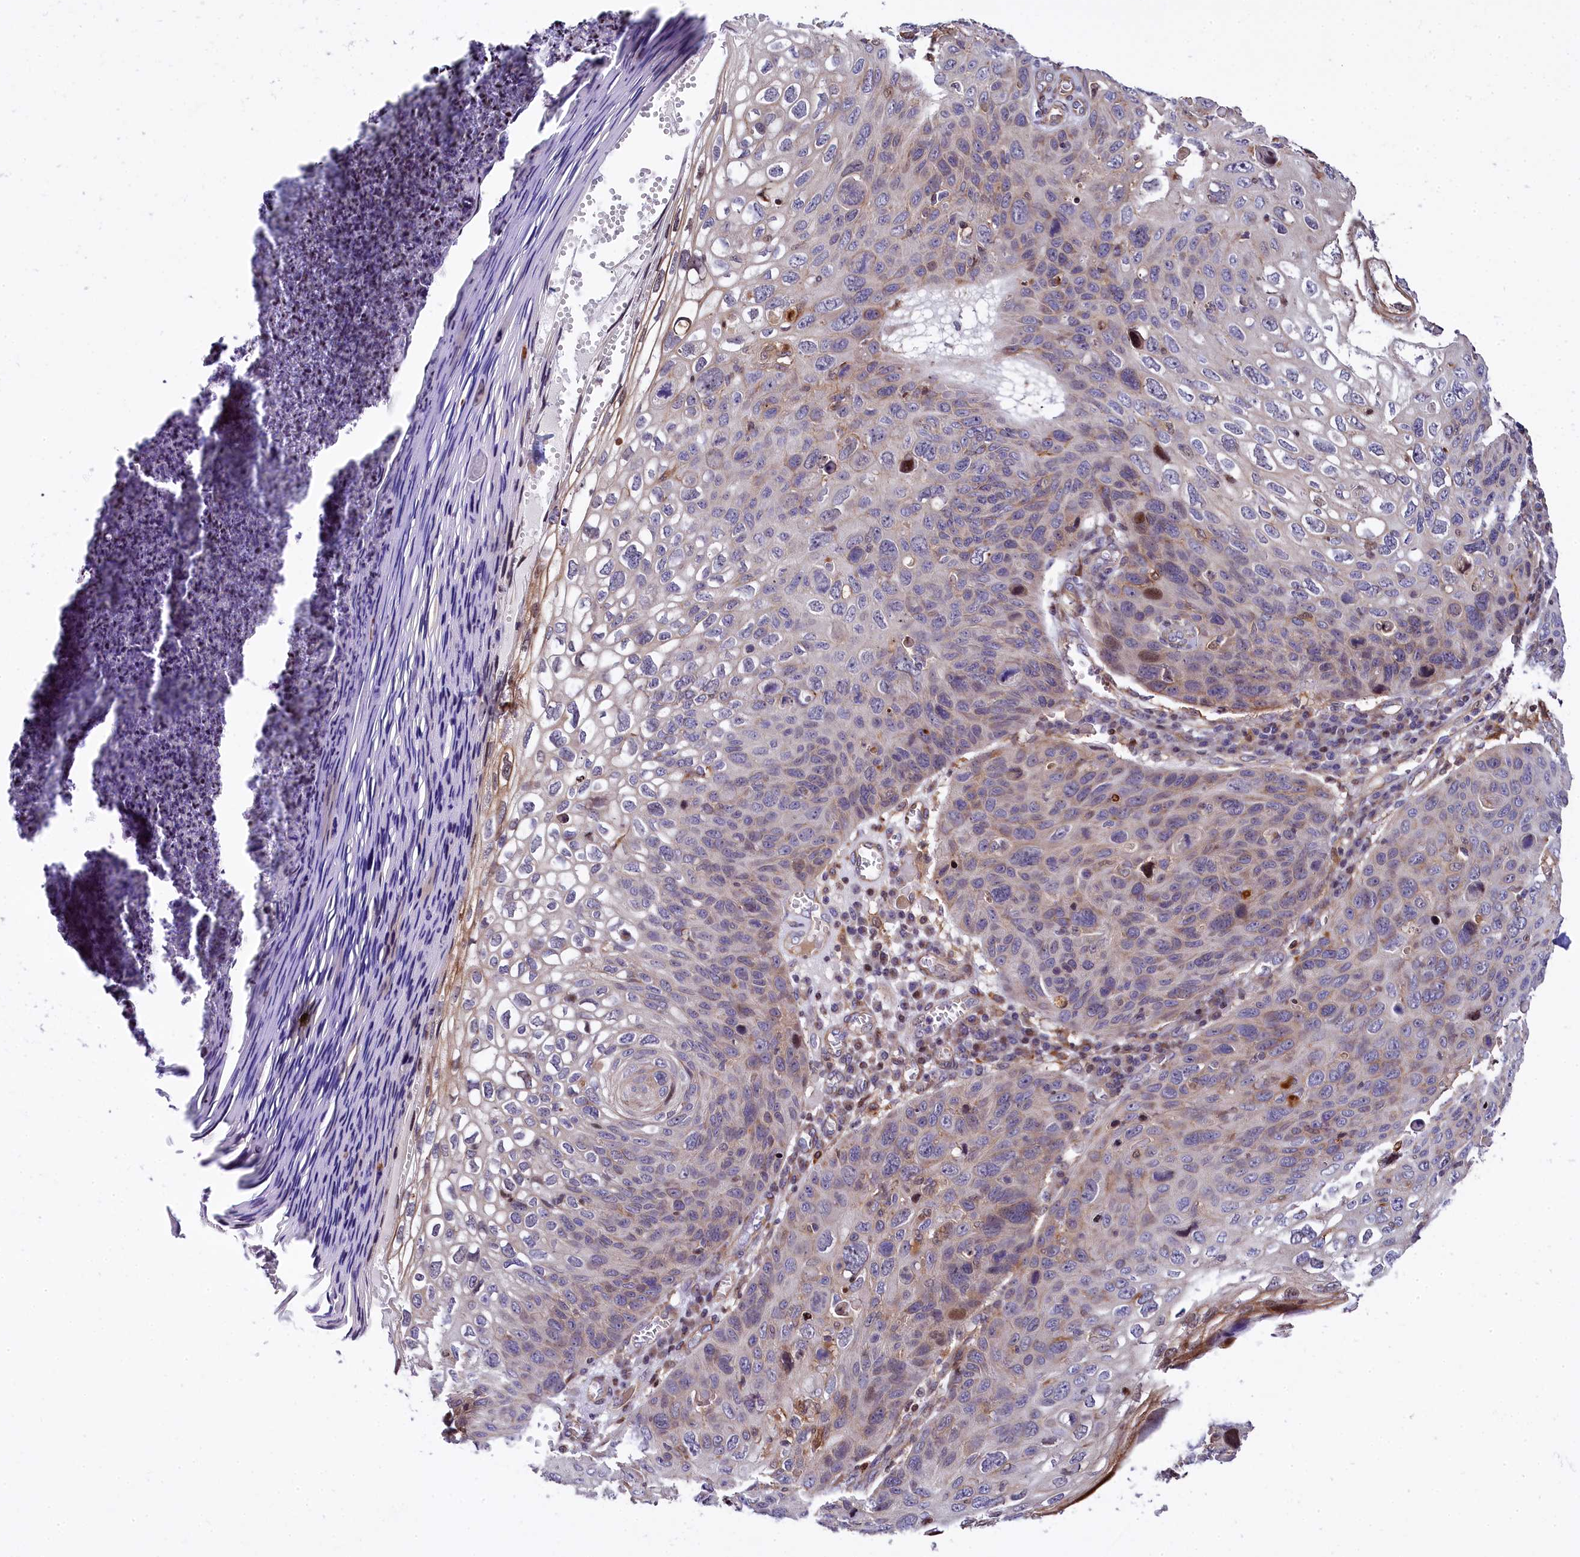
{"staining": {"intensity": "weak", "quantity": "<25%", "location": "cytoplasmic/membranous,nuclear"}, "tissue": "skin cancer", "cell_type": "Tumor cells", "image_type": "cancer", "snomed": [{"axis": "morphology", "description": "Squamous cell carcinoma, NOS"}, {"axis": "topography", "description": "Skin"}], "caption": "Human skin cancer stained for a protein using immunohistochemistry reveals no expression in tumor cells.", "gene": "TGDS", "patient": {"sex": "female", "age": 90}}